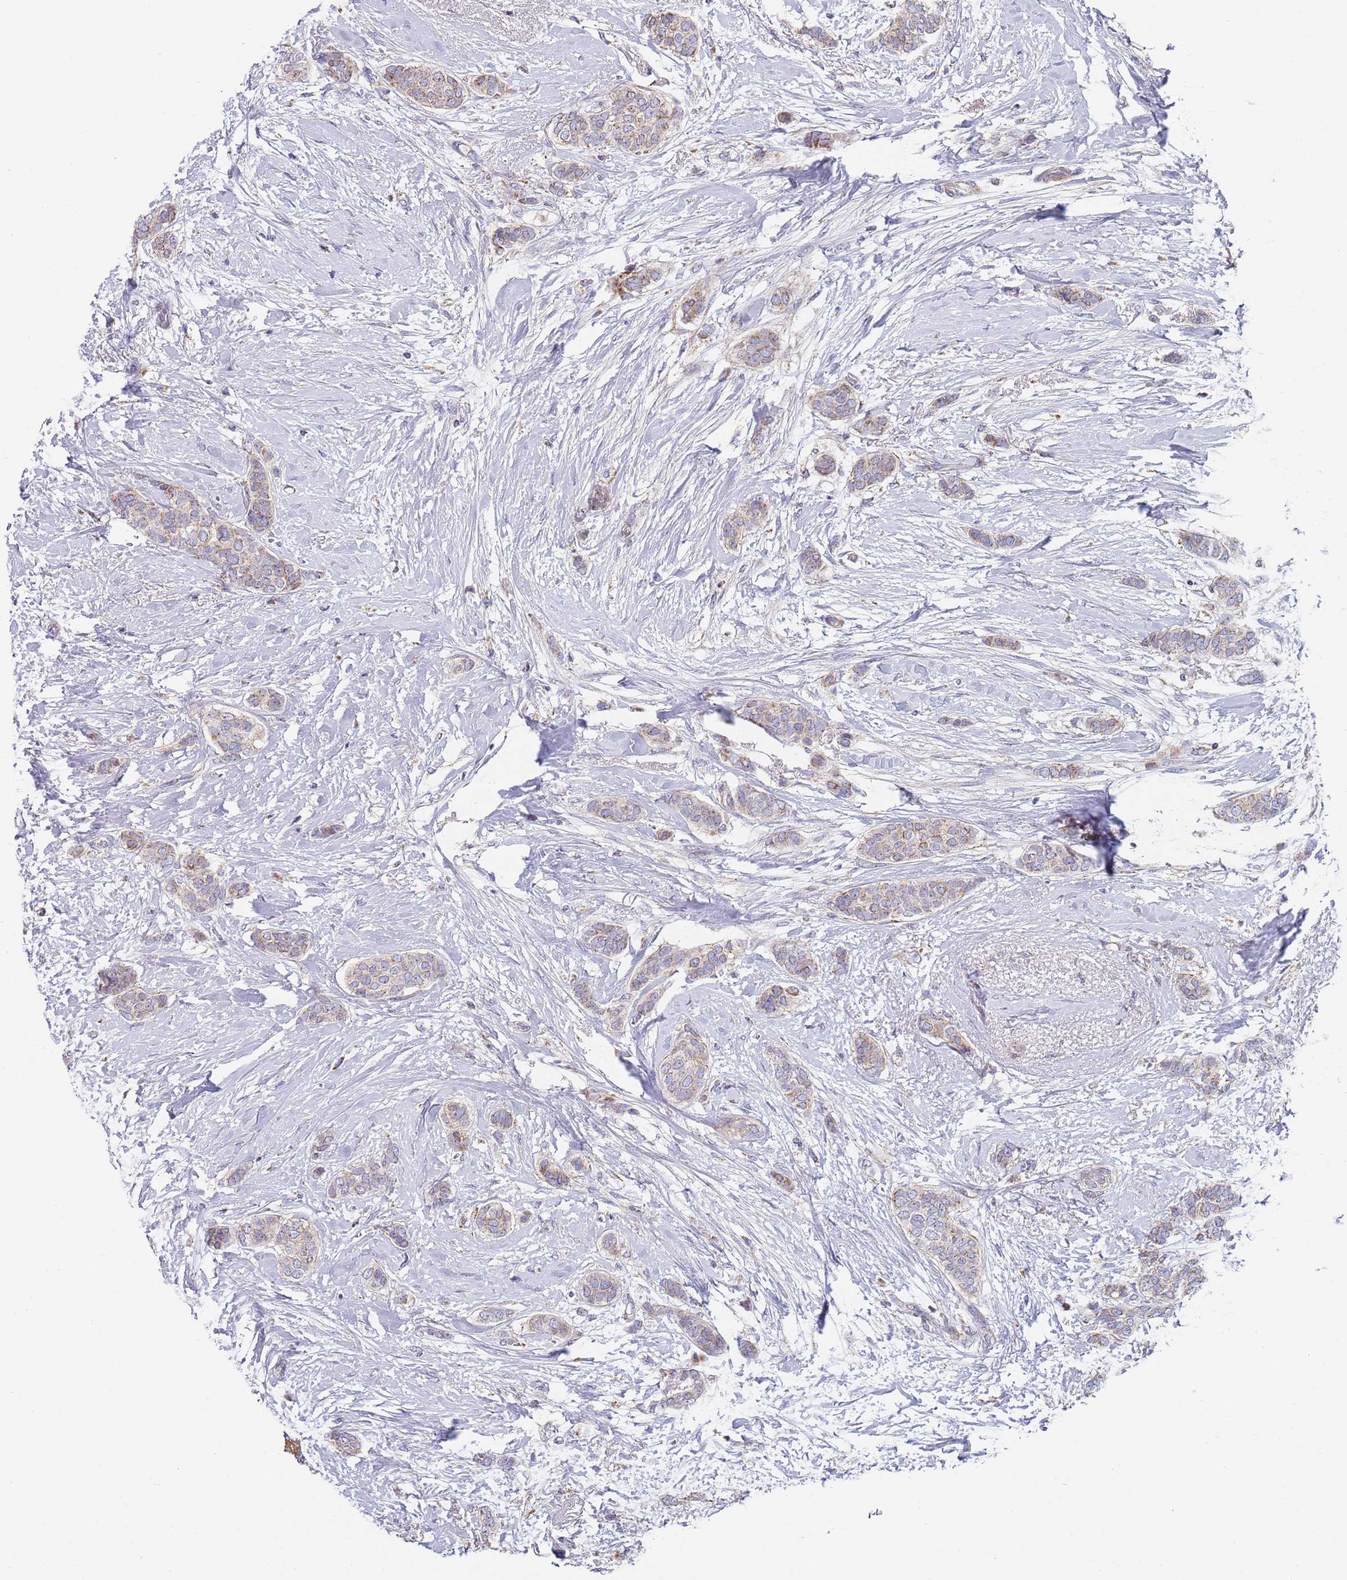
{"staining": {"intensity": "weak", "quantity": "25%-75%", "location": "cytoplasmic/membranous"}, "tissue": "breast cancer", "cell_type": "Tumor cells", "image_type": "cancer", "snomed": [{"axis": "morphology", "description": "Duct carcinoma"}, {"axis": "topography", "description": "Breast"}], "caption": "A brown stain labels weak cytoplasmic/membranous expression of a protein in breast invasive ductal carcinoma tumor cells.", "gene": "PWWP3A", "patient": {"sex": "female", "age": 72}}